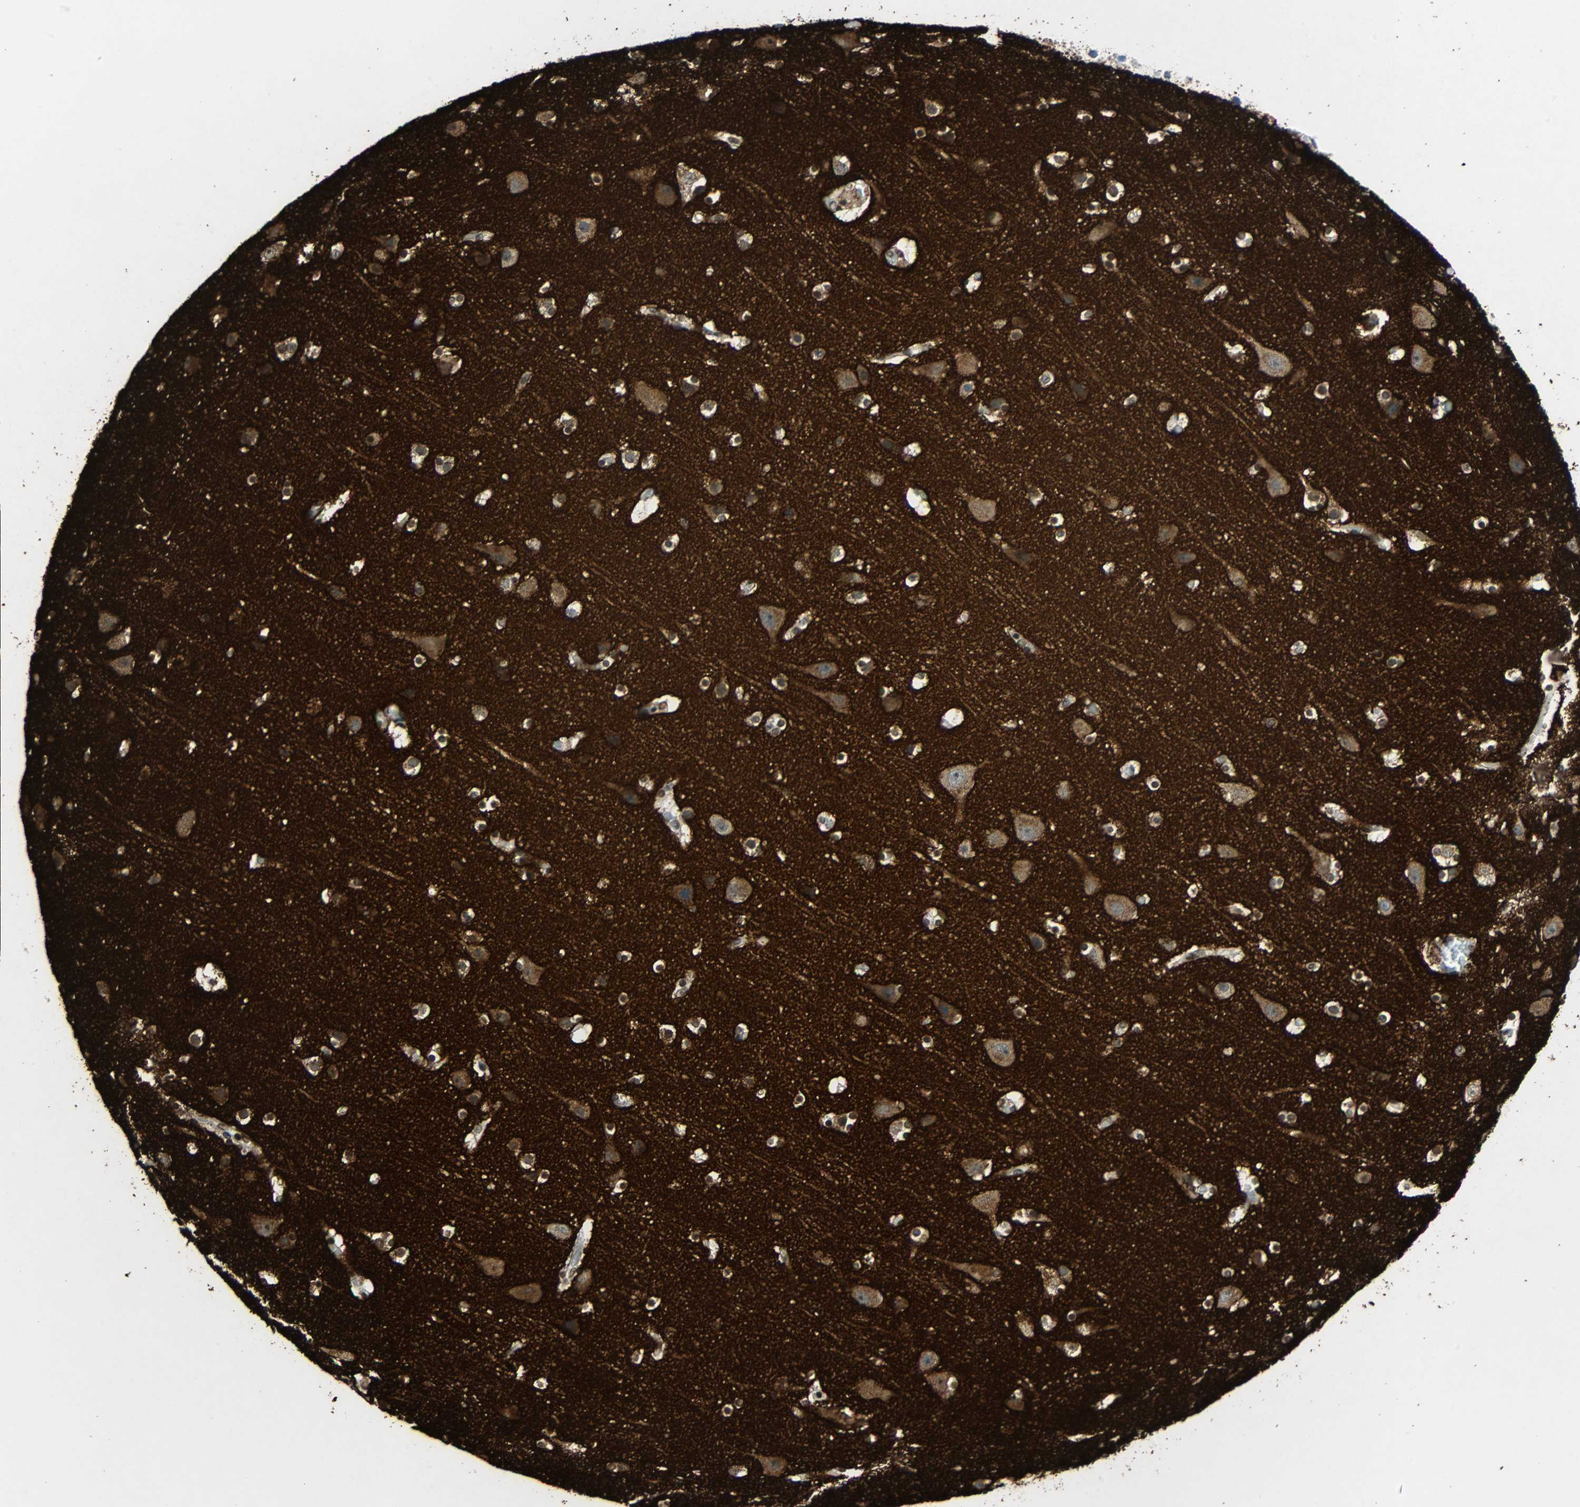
{"staining": {"intensity": "negative", "quantity": "none", "location": "none"}, "tissue": "cerebral cortex", "cell_type": "Endothelial cells", "image_type": "normal", "snomed": [{"axis": "morphology", "description": "Normal tissue, NOS"}, {"axis": "topography", "description": "Cerebral cortex"}], "caption": "This is an immunohistochemistry histopathology image of normal human cerebral cortex. There is no staining in endothelial cells.", "gene": "STX1A", "patient": {"sex": "male", "age": 45}}